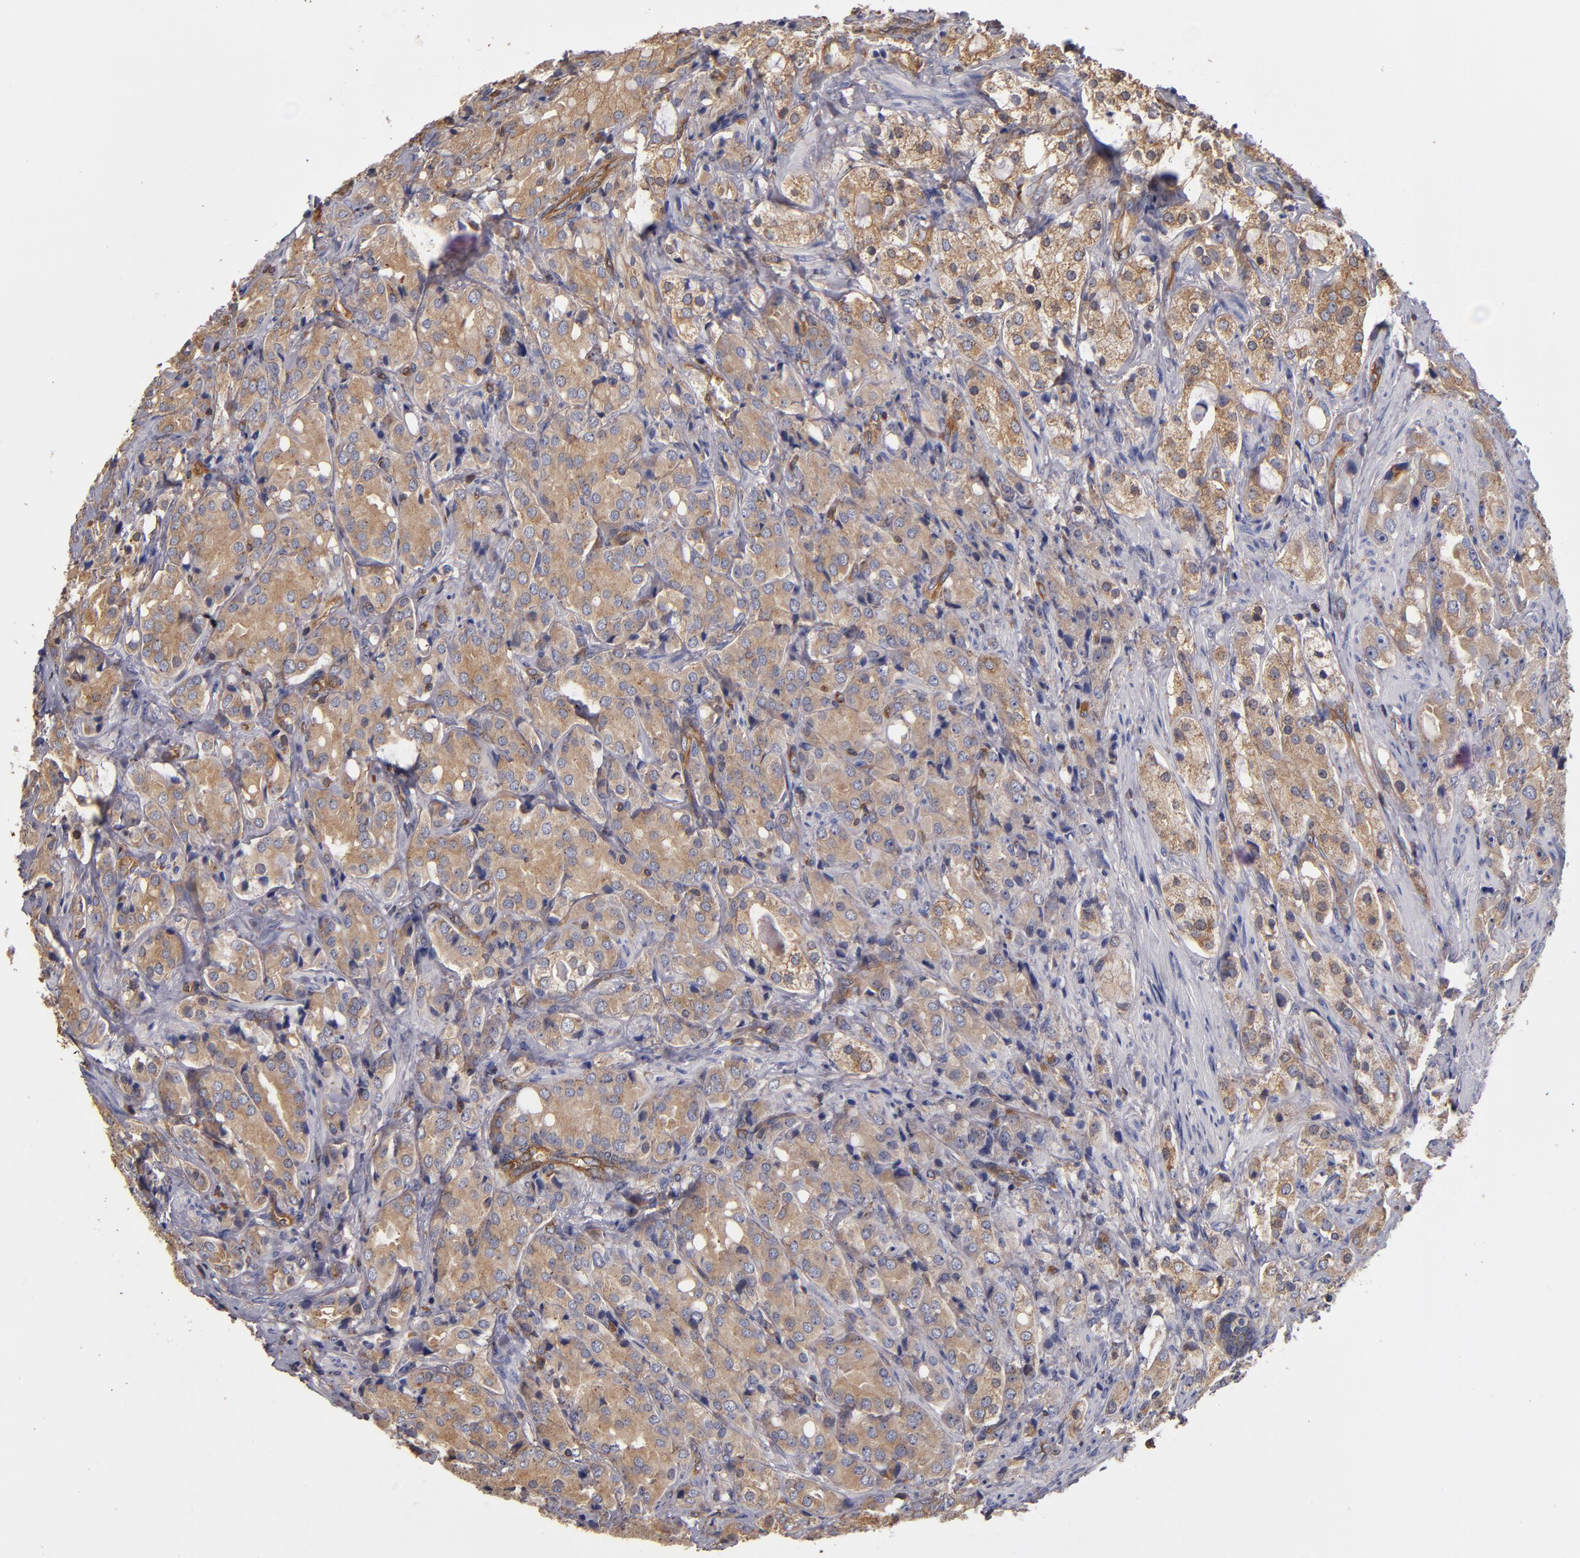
{"staining": {"intensity": "weak", "quantity": ">75%", "location": "cytoplasmic/membranous"}, "tissue": "prostate cancer", "cell_type": "Tumor cells", "image_type": "cancer", "snomed": [{"axis": "morphology", "description": "Adenocarcinoma, High grade"}, {"axis": "topography", "description": "Prostate"}], "caption": "Immunohistochemical staining of prostate cancer demonstrates weak cytoplasmic/membranous protein staining in approximately >75% of tumor cells. Nuclei are stained in blue.", "gene": "ESYT2", "patient": {"sex": "male", "age": 68}}